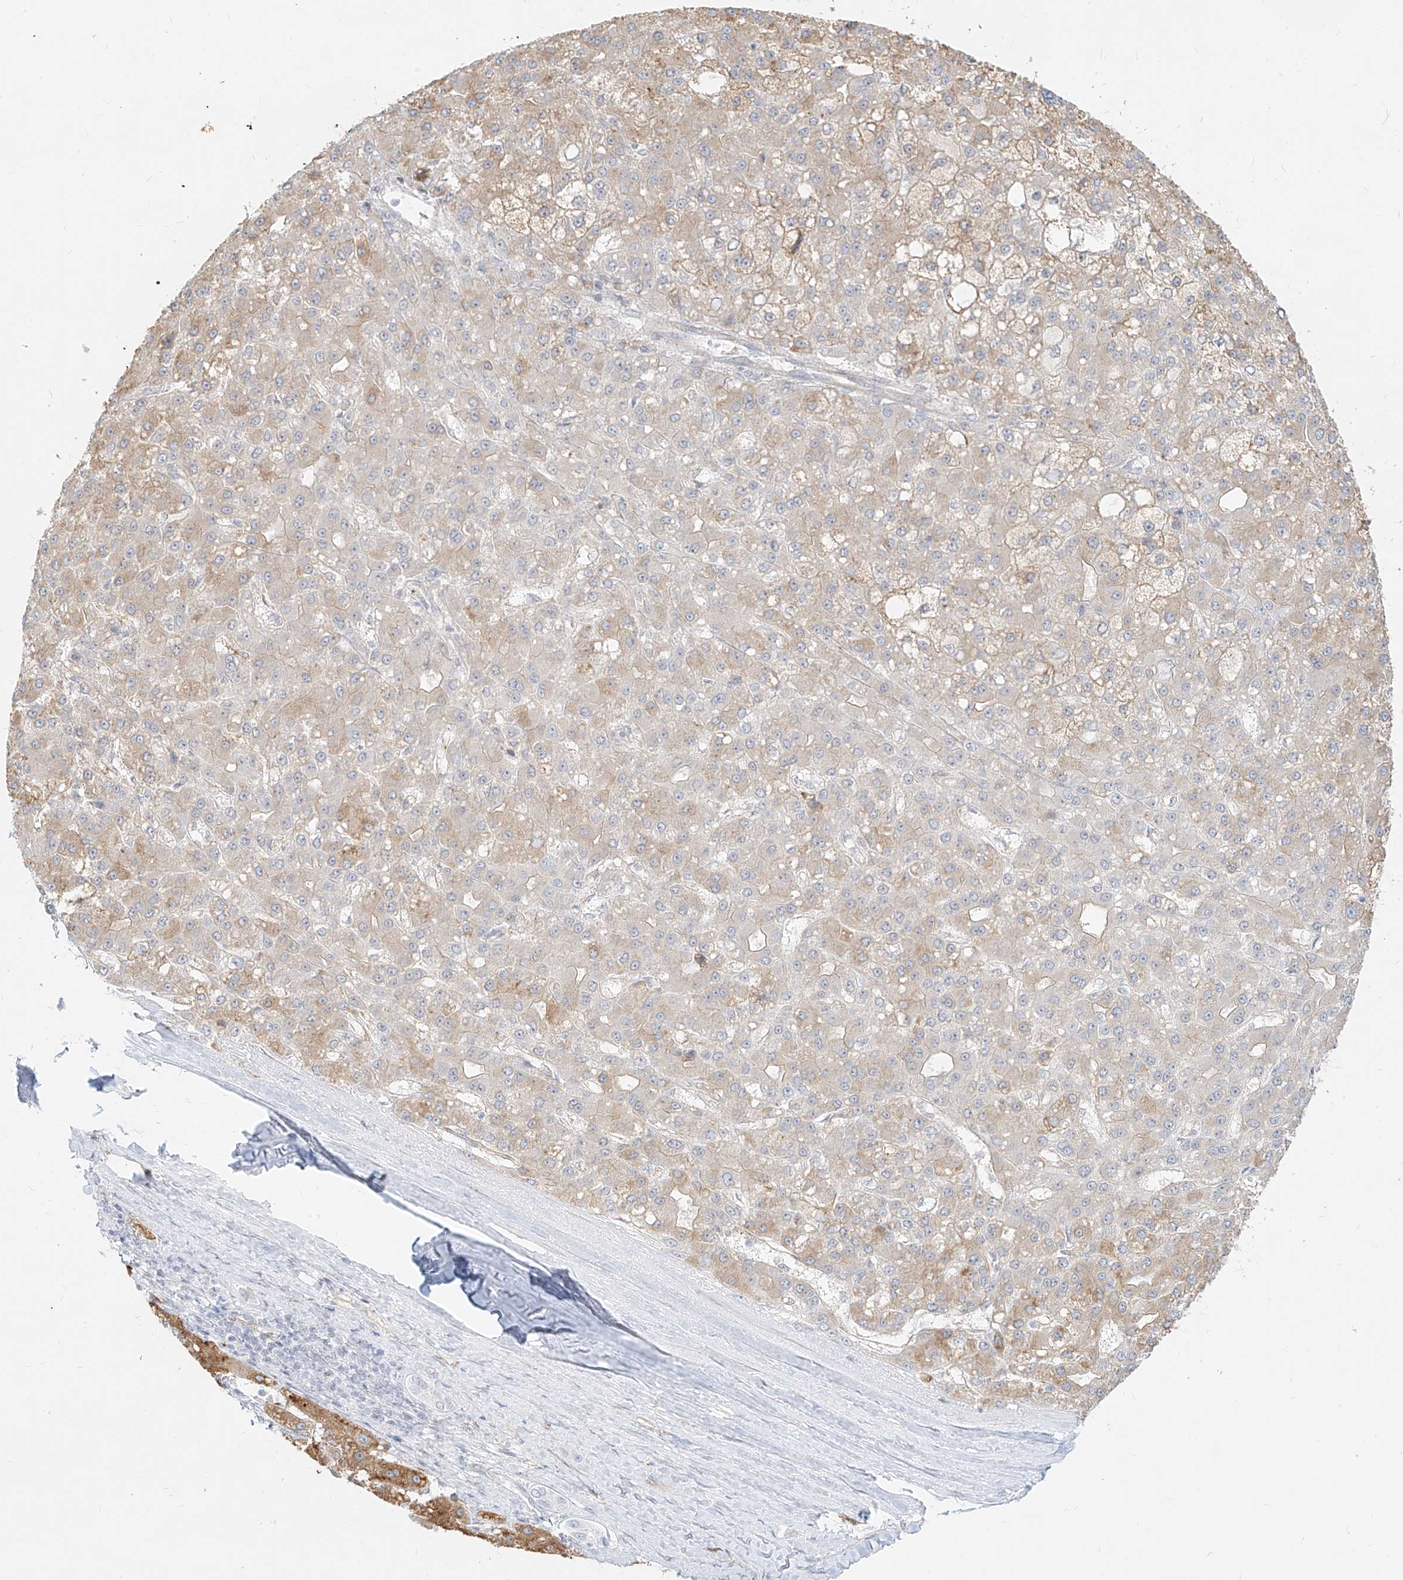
{"staining": {"intensity": "weak", "quantity": "25%-75%", "location": "cytoplasmic/membranous"}, "tissue": "liver cancer", "cell_type": "Tumor cells", "image_type": "cancer", "snomed": [{"axis": "morphology", "description": "Carcinoma, Hepatocellular, NOS"}, {"axis": "topography", "description": "Liver"}], "caption": "A high-resolution histopathology image shows IHC staining of hepatocellular carcinoma (liver), which displays weak cytoplasmic/membranous staining in approximately 25%-75% of tumor cells. (brown staining indicates protein expression, while blue staining denotes nuclei).", "gene": "NHSL1", "patient": {"sex": "male", "age": 67}}